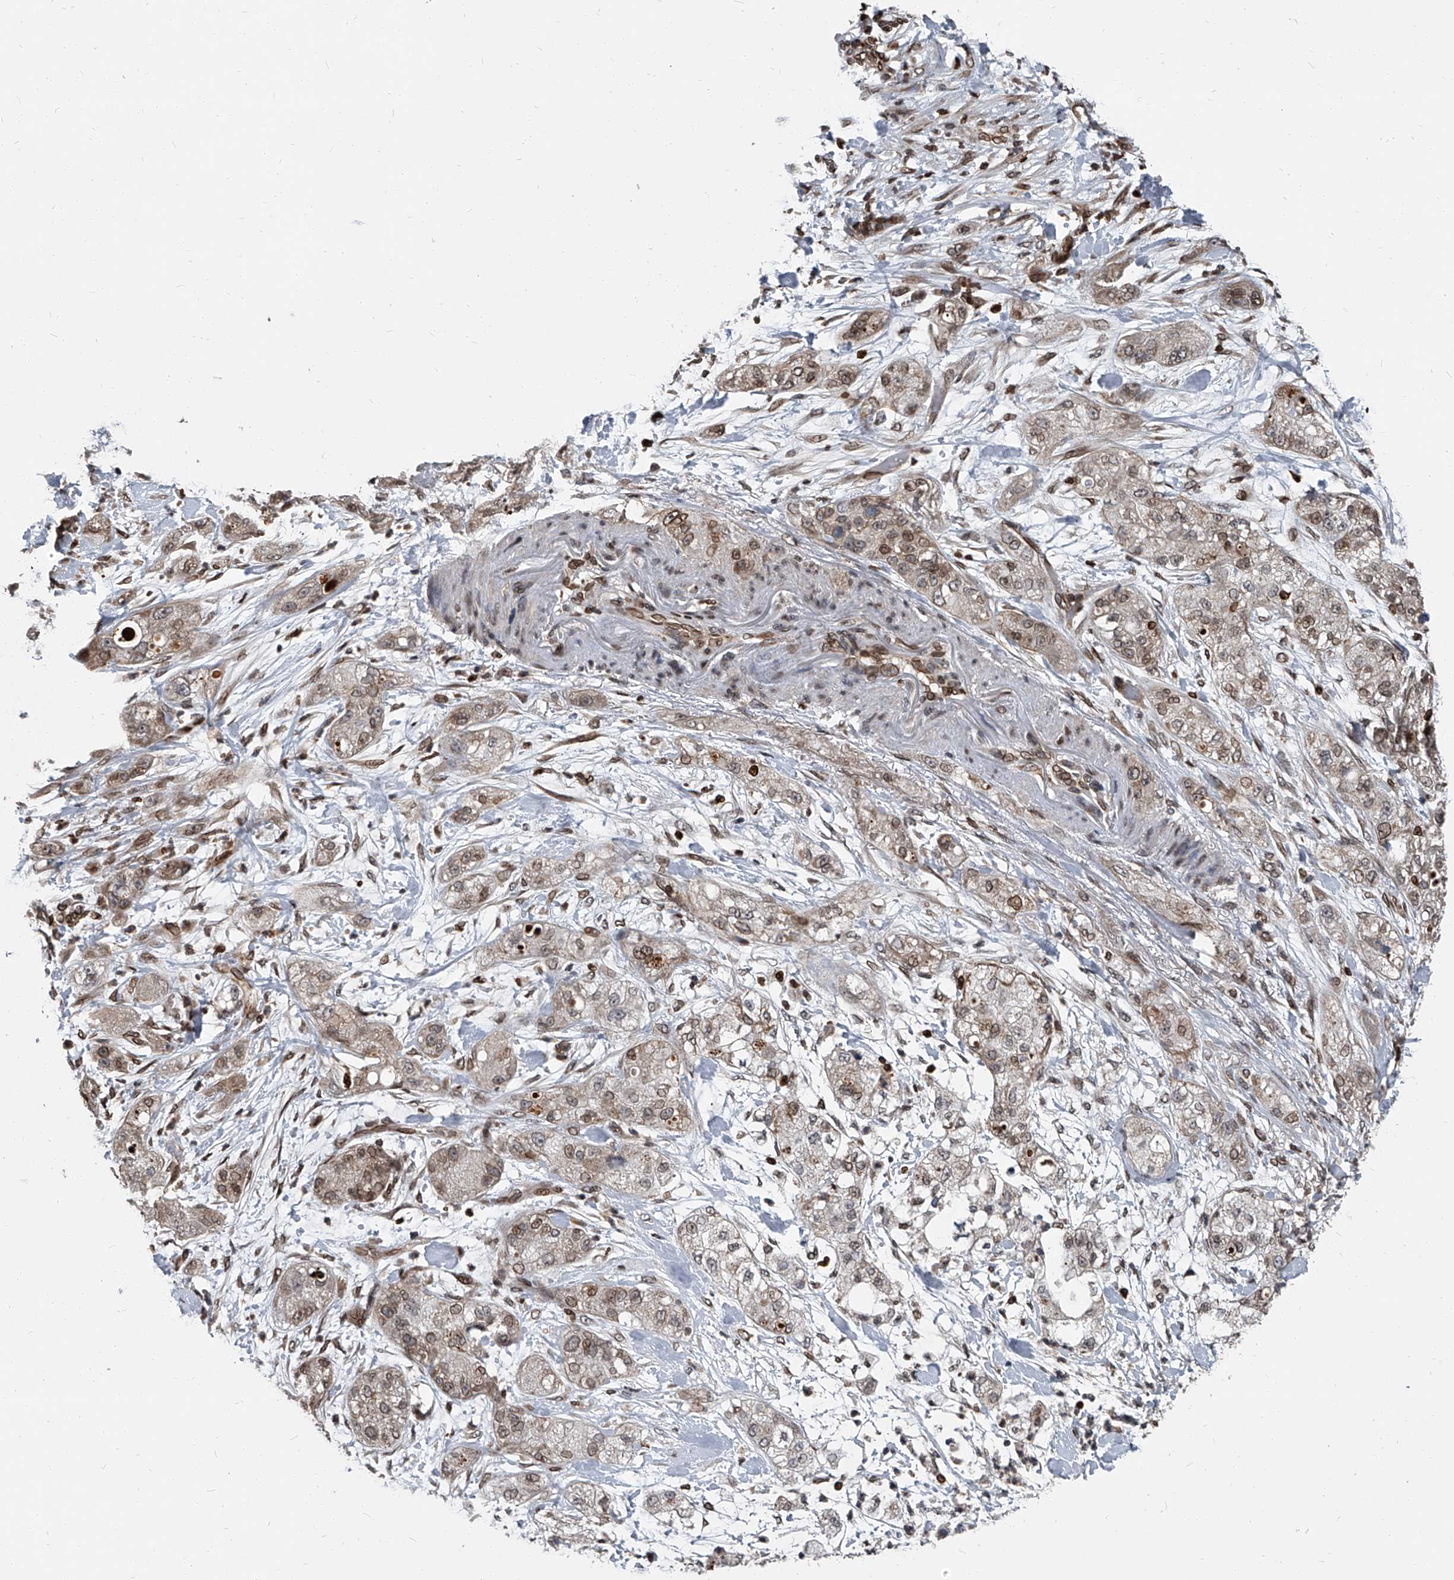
{"staining": {"intensity": "weak", "quantity": ">75%", "location": "cytoplasmic/membranous,nuclear"}, "tissue": "pancreatic cancer", "cell_type": "Tumor cells", "image_type": "cancer", "snomed": [{"axis": "morphology", "description": "Adenocarcinoma, NOS"}, {"axis": "topography", "description": "Pancreas"}], "caption": "Pancreatic adenocarcinoma was stained to show a protein in brown. There is low levels of weak cytoplasmic/membranous and nuclear expression in about >75% of tumor cells.", "gene": "PHF20", "patient": {"sex": "female", "age": 78}}